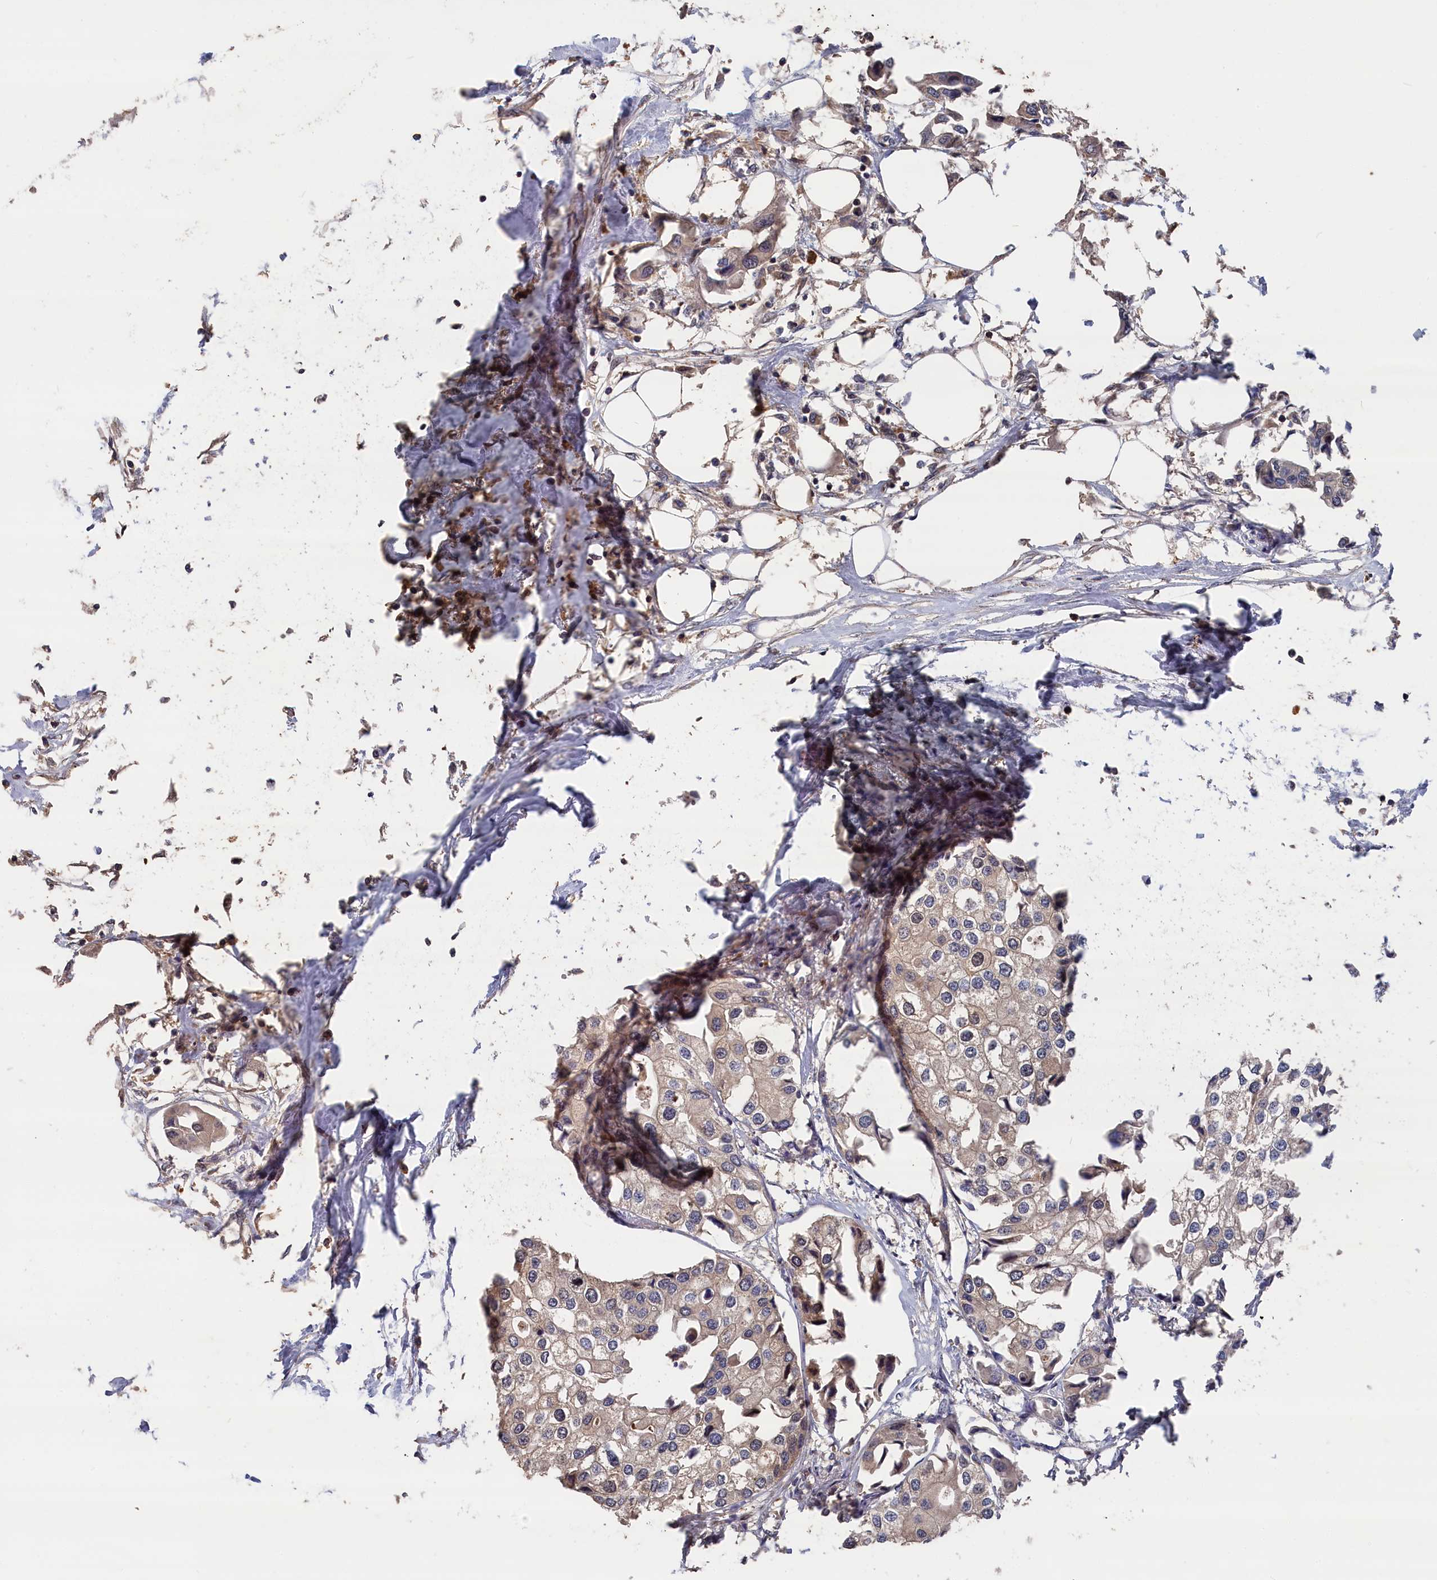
{"staining": {"intensity": "negative", "quantity": "none", "location": "none"}, "tissue": "urothelial cancer", "cell_type": "Tumor cells", "image_type": "cancer", "snomed": [{"axis": "morphology", "description": "Urothelial carcinoma, High grade"}, {"axis": "topography", "description": "Urinary bladder"}], "caption": "Immunohistochemical staining of urothelial cancer exhibits no significant expression in tumor cells.", "gene": "RMI2", "patient": {"sex": "male", "age": 64}}